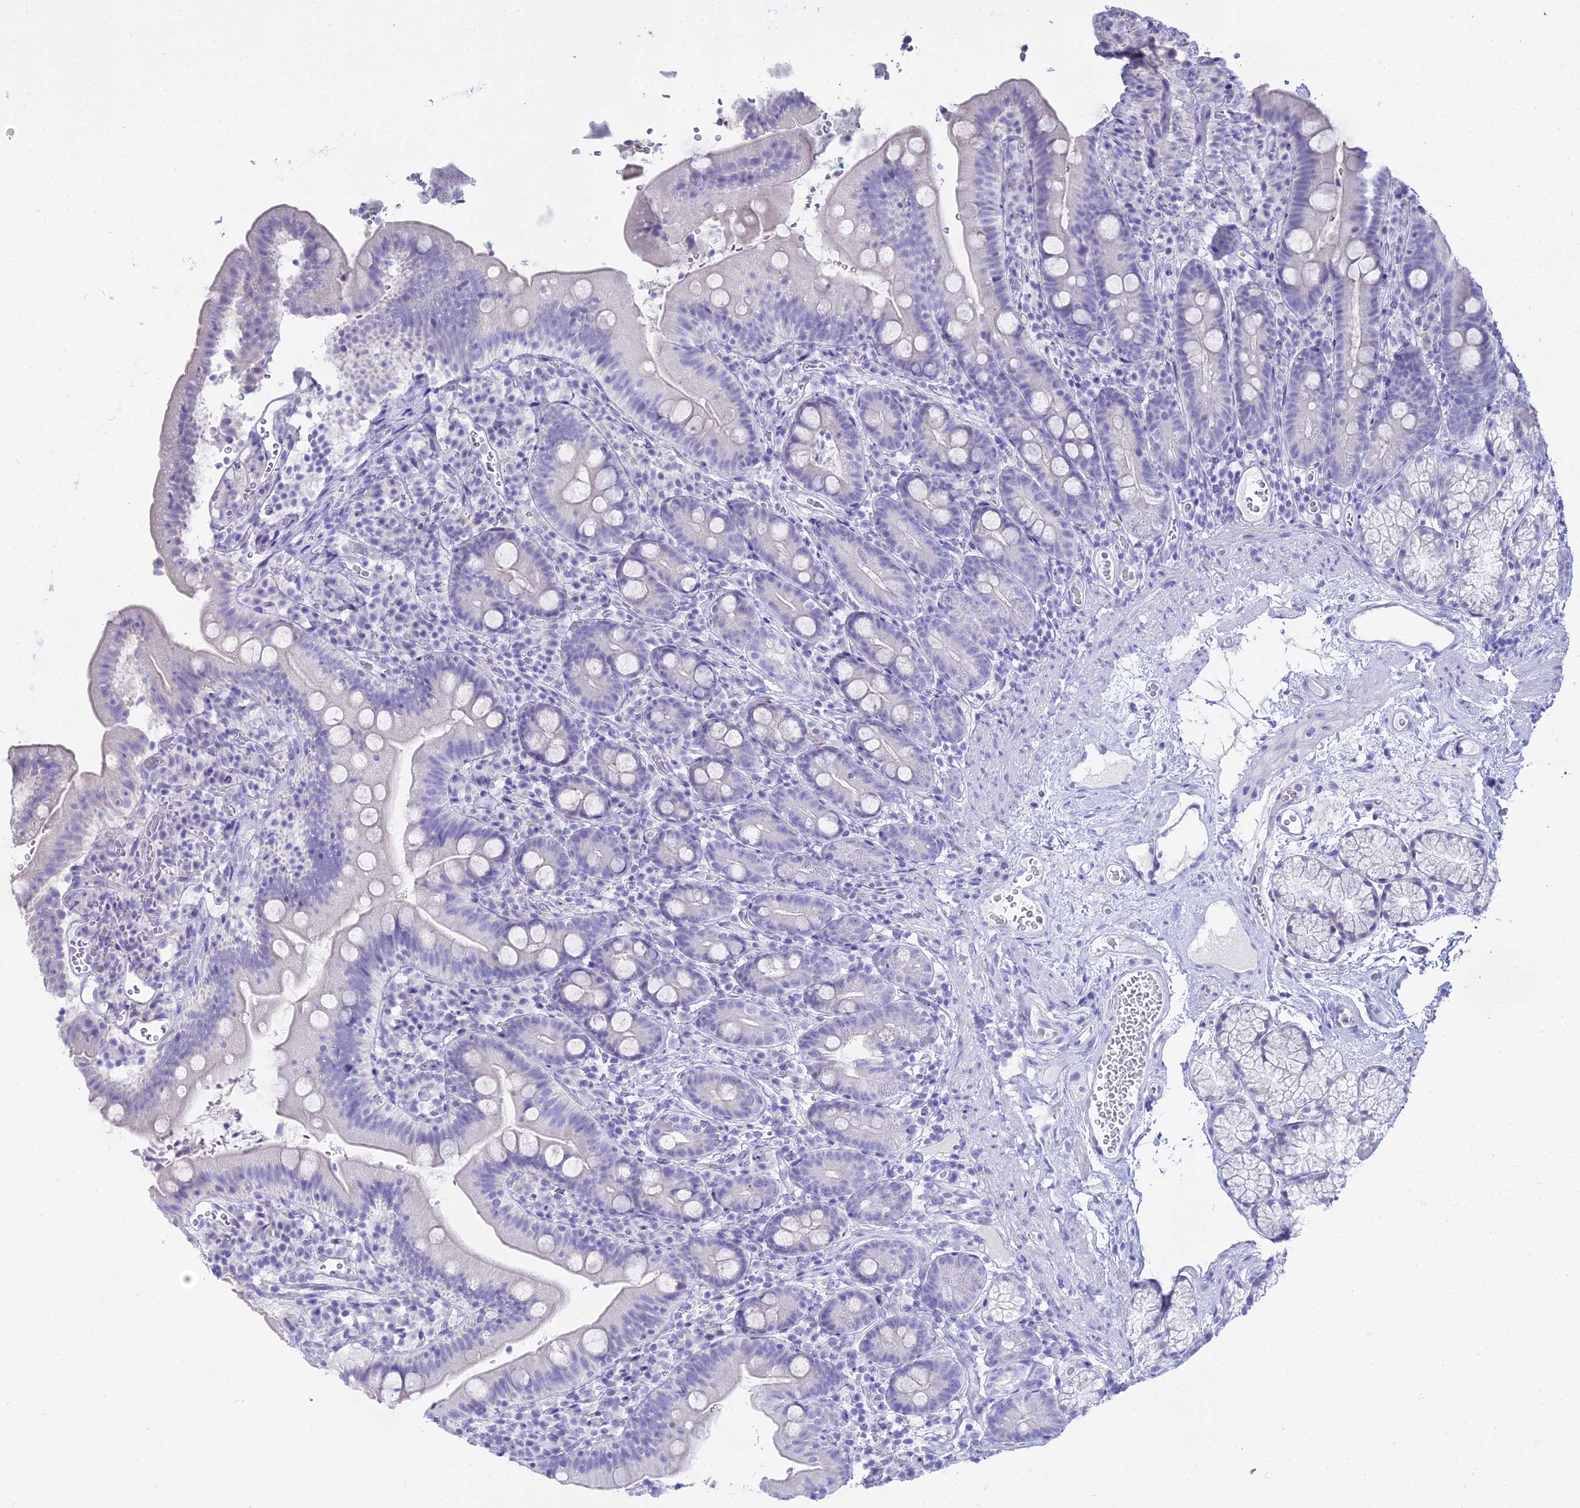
{"staining": {"intensity": "negative", "quantity": "none", "location": "none"}, "tissue": "duodenum", "cell_type": "Glandular cells", "image_type": "normal", "snomed": [{"axis": "morphology", "description": "Normal tissue, NOS"}, {"axis": "topography", "description": "Duodenum"}], "caption": "A high-resolution micrograph shows immunohistochemistry (IHC) staining of normal duodenum, which reveals no significant expression in glandular cells.", "gene": "S100A7", "patient": {"sex": "female", "age": 67}}